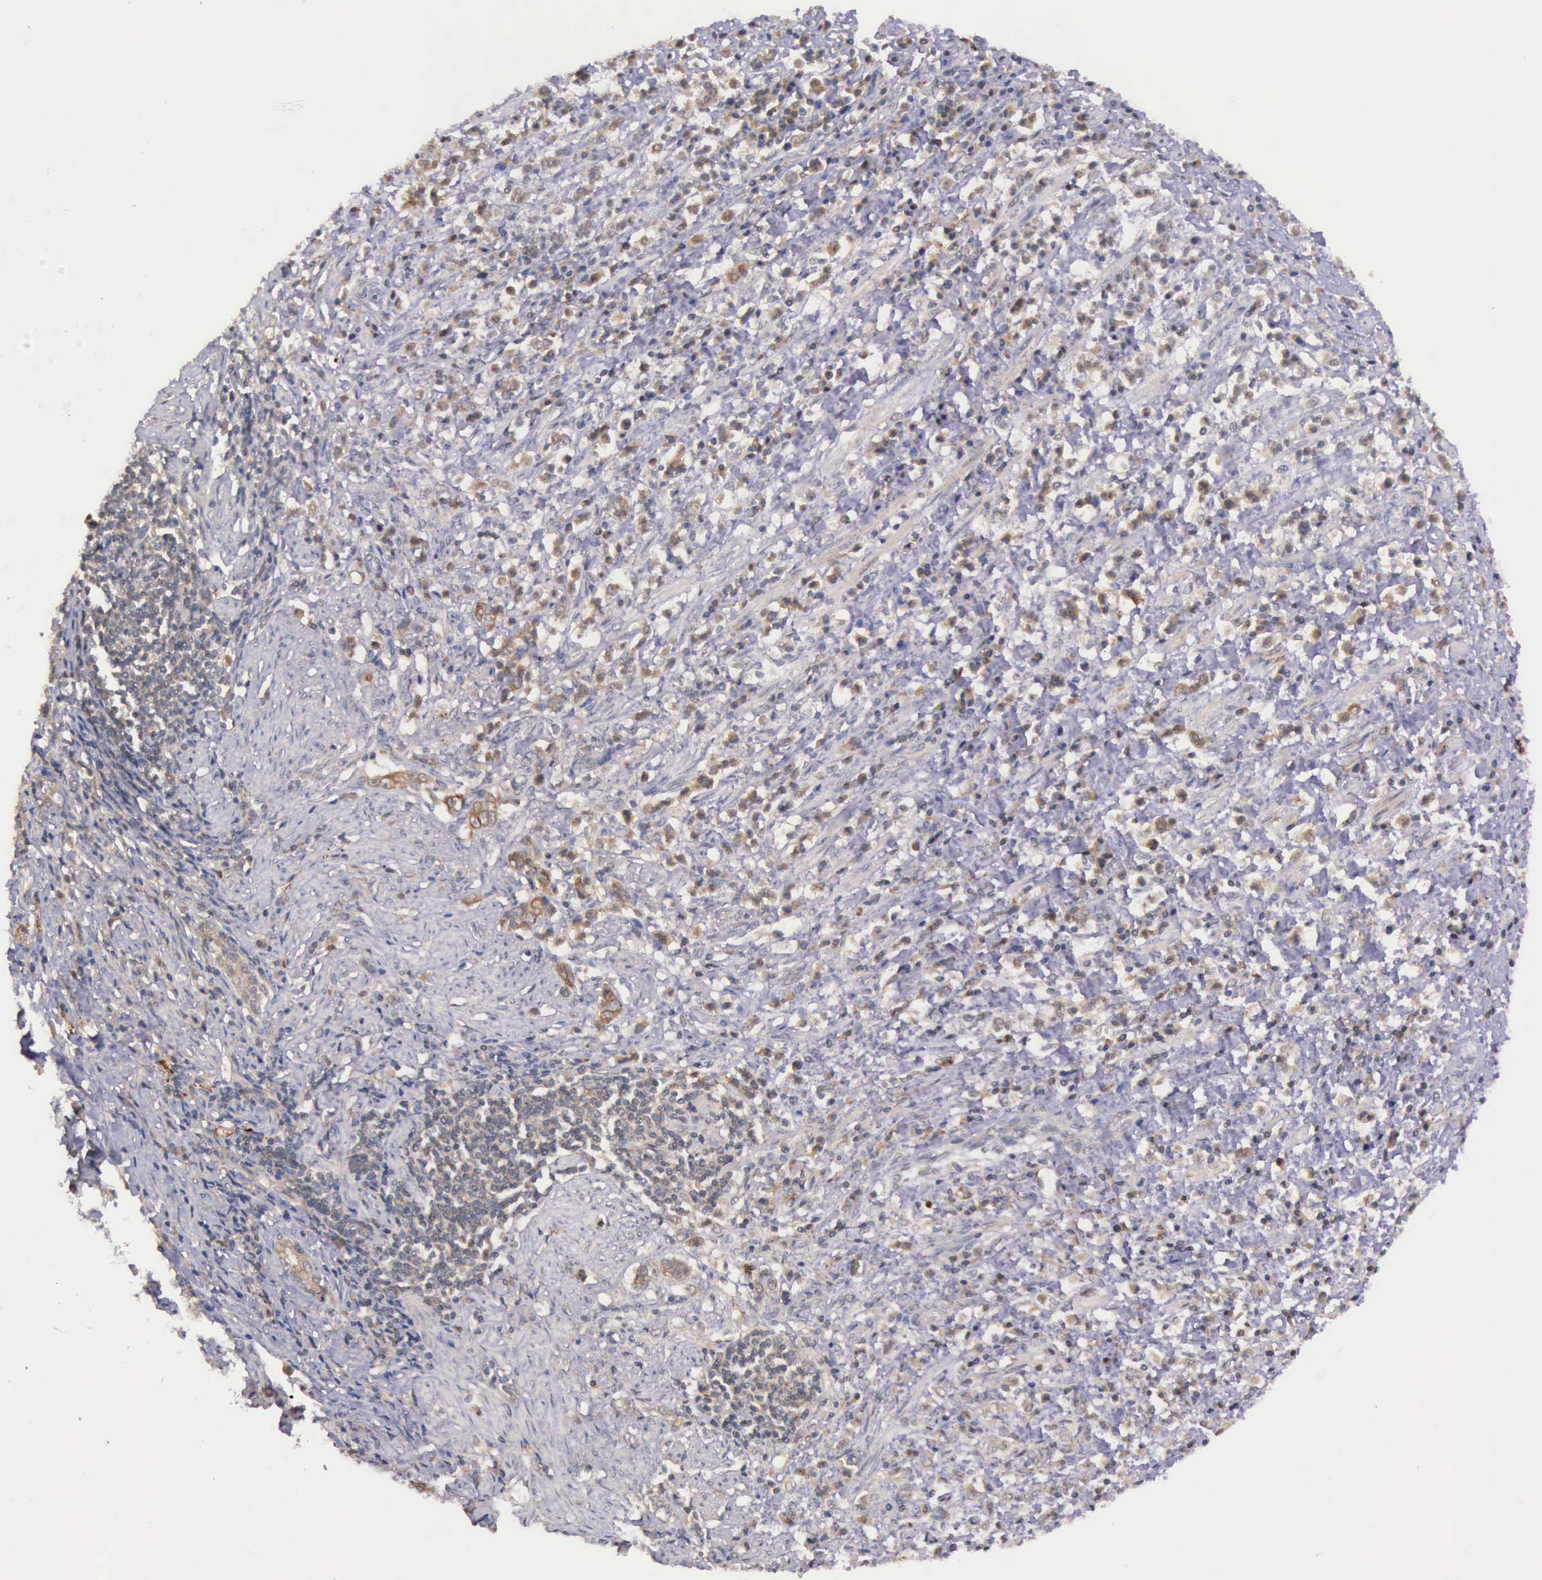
{"staining": {"intensity": "weak", "quantity": "<25%", "location": "cytoplasmic/membranous"}, "tissue": "stomach cancer", "cell_type": "Tumor cells", "image_type": "cancer", "snomed": [{"axis": "morphology", "description": "Adenocarcinoma, NOS"}, {"axis": "topography", "description": "Stomach, lower"}], "caption": "Tumor cells show no significant protein staining in stomach cancer.", "gene": "PRICKLE3", "patient": {"sex": "male", "age": 88}}